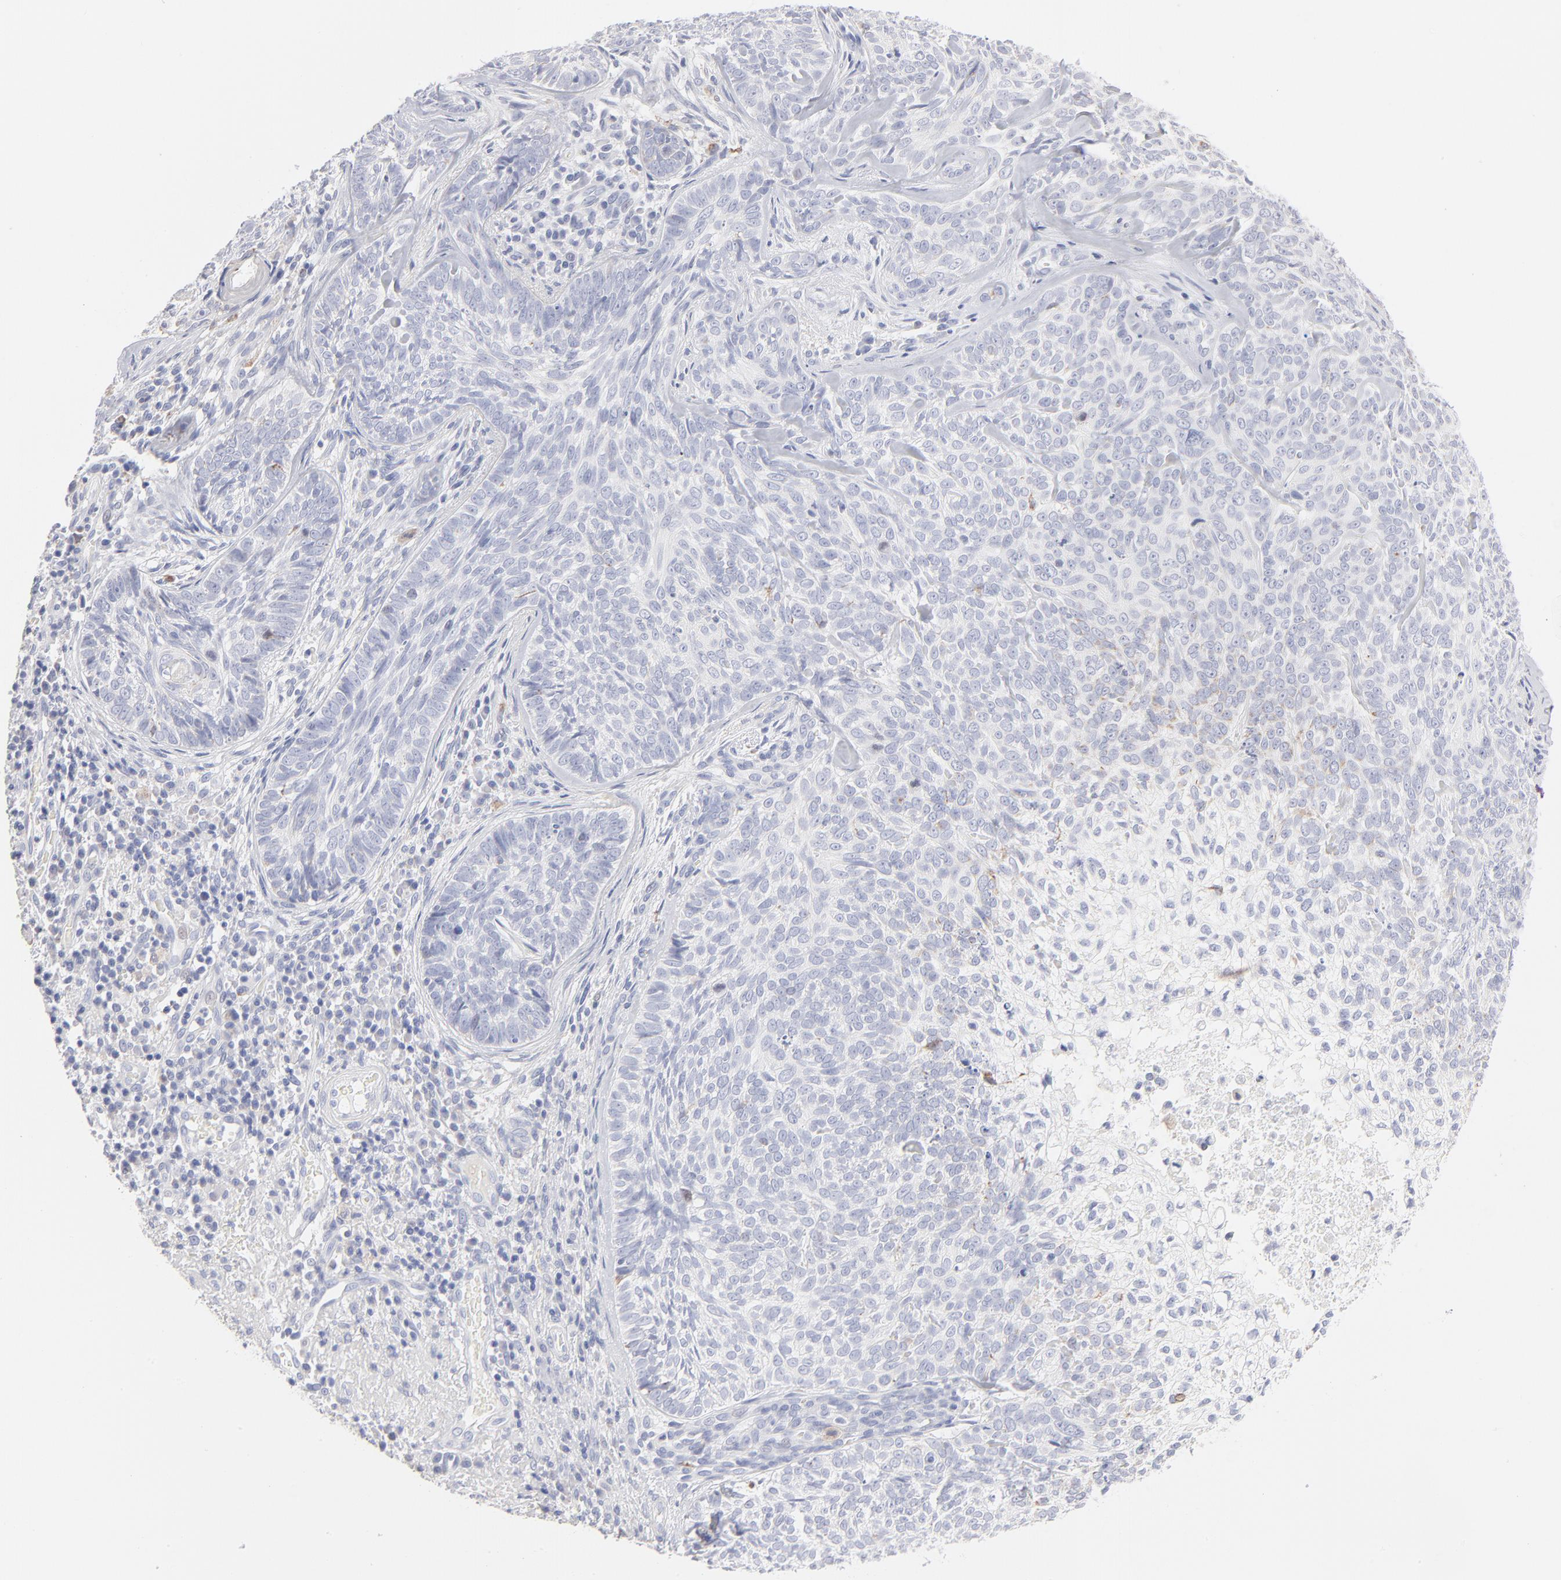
{"staining": {"intensity": "negative", "quantity": "none", "location": "none"}, "tissue": "skin cancer", "cell_type": "Tumor cells", "image_type": "cancer", "snomed": [{"axis": "morphology", "description": "Basal cell carcinoma"}, {"axis": "topography", "description": "Skin"}], "caption": "The immunohistochemistry (IHC) image has no significant expression in tumor cells of skin cancer (basal cell carcinoma) tissue.", "gene": "TST", "patient": {"sex": "male", "age": 72}}